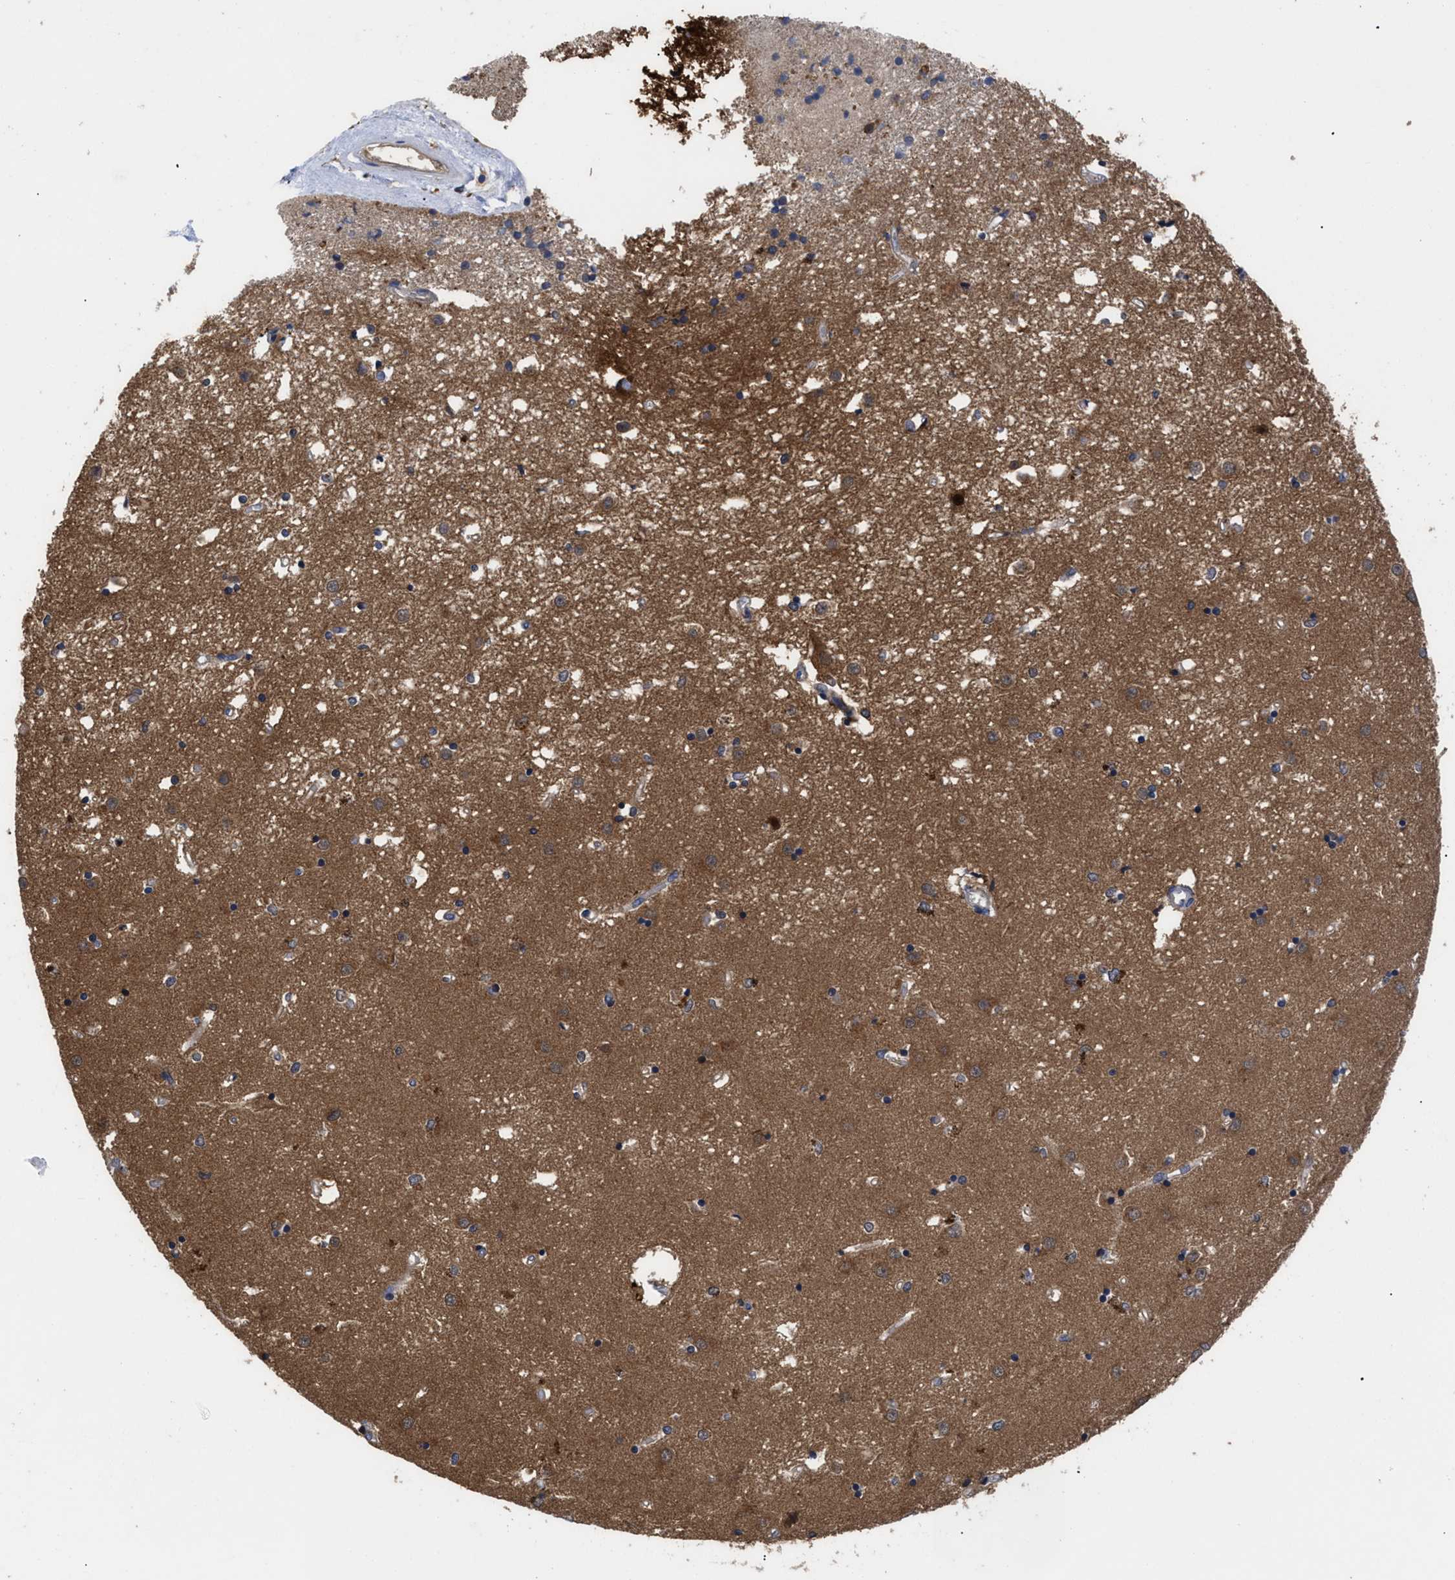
{"staining": {"intensity": "moderate", "quantity": "25%-75%", "location": "cytoplasmic/membranous"}, "tissue": "caudate", "cell_type": "Glial cells", "image_type": "normal", "snomed": [{"axis": "morphology", "description": "Normal tissue, NOS"}, {"axis": "topography", "description": "Lateral ventricle wall"}], "caption": "Approximately 25%-75% of glial cells in unremarkable caudate demonstrate moderate cytoplasmic/membranous protein expression as visualized by brown immunohistochemical staining.", "gene": "FAM200A", "patient": {"sex": "male", "age": 45}}